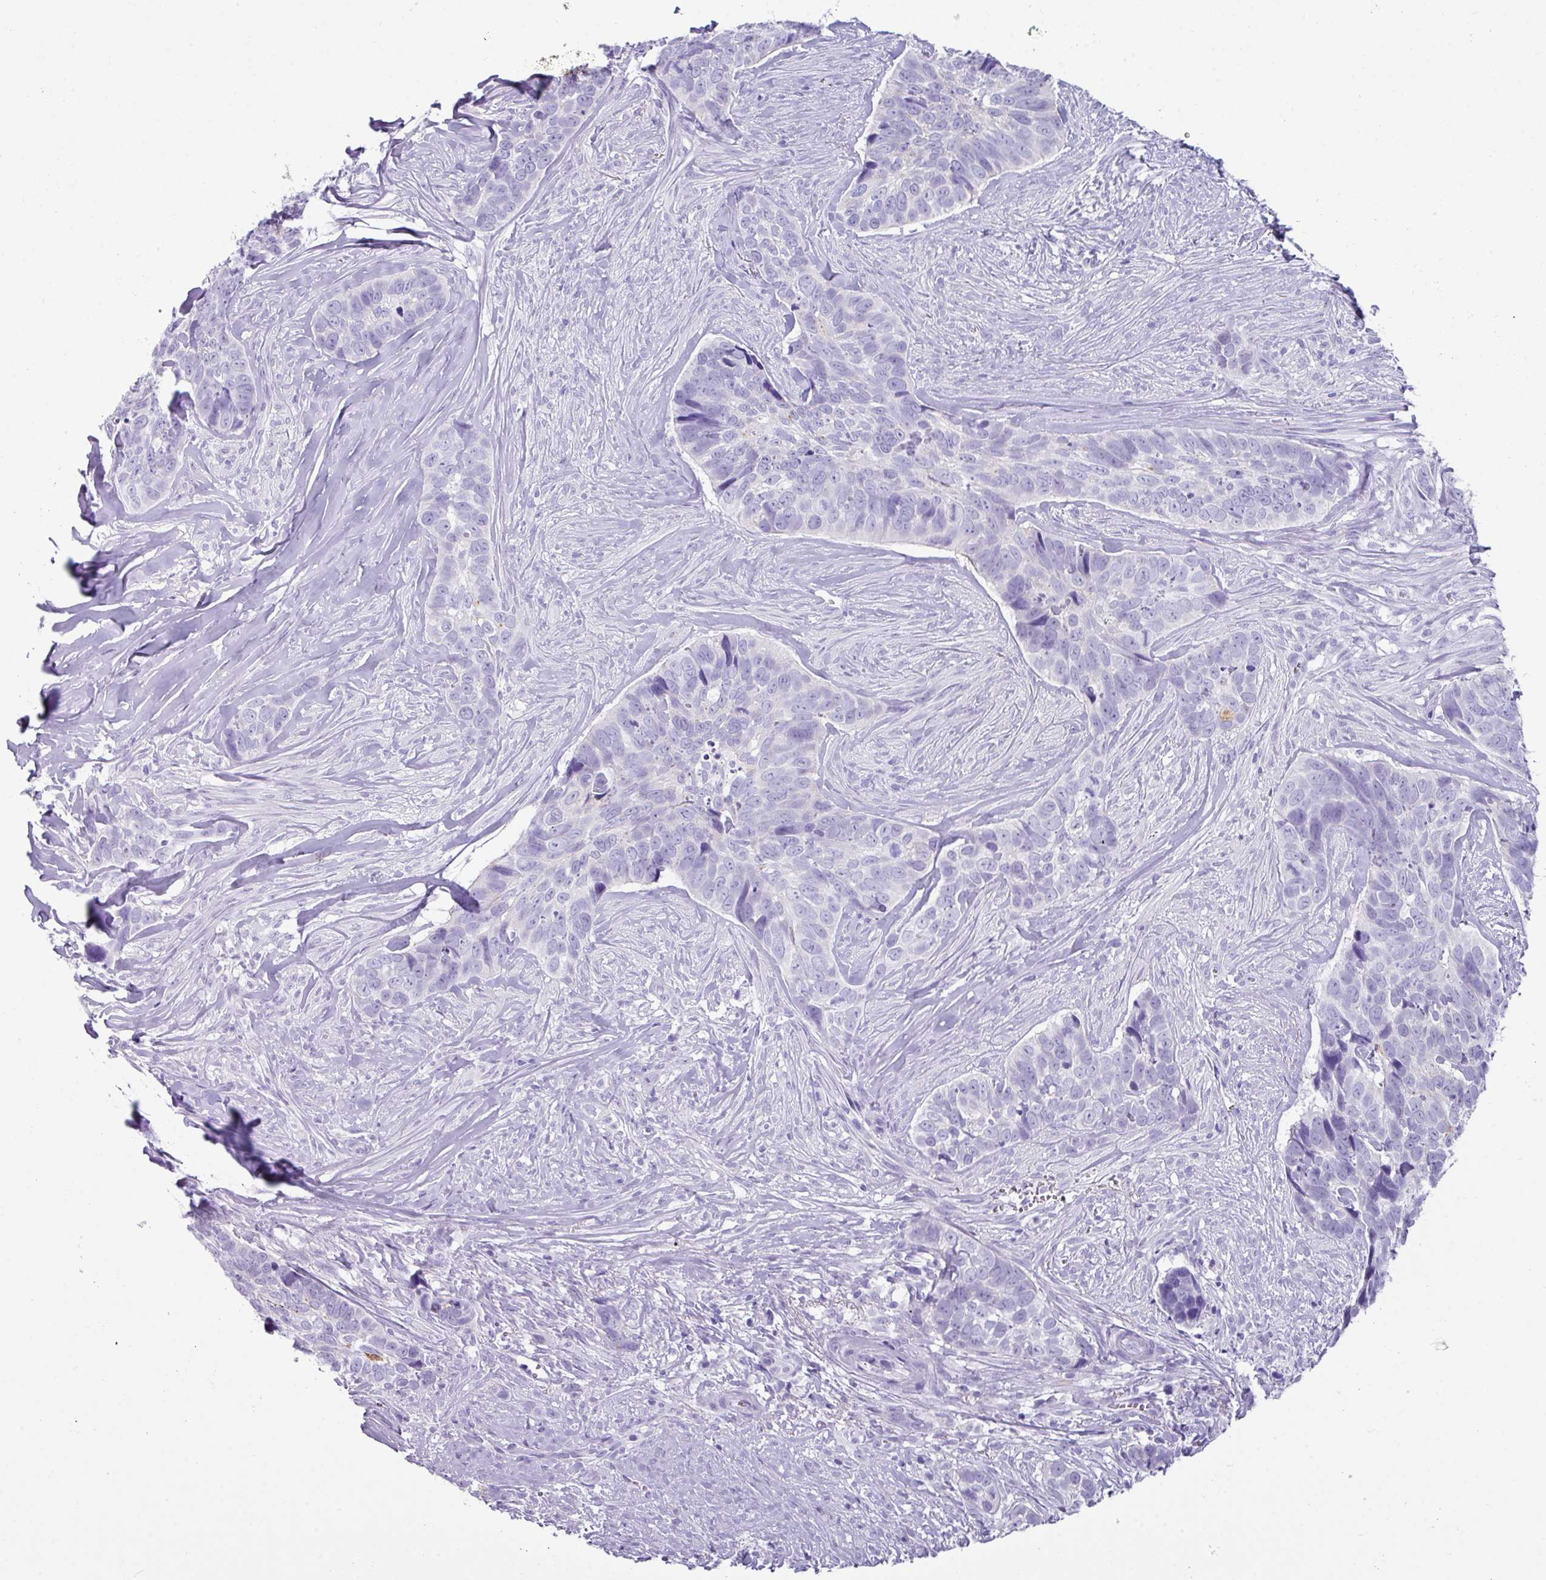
{"staining": {"intensity": "negative", "quantity": "none", "location": "none"}, "tissue": "skin cancer", "cell_type": "Tumor cells", "image_type": "cancer", "snomed": [{"axis": "morphology", "description": "Basal cell carcinoma"}, {"axis": "topography", "description": "Skin"}], "caption": "IHC photomicrograph of neoplastic tissue: skin cancer stained with DAB (3,3'-diaminobenzidine) exhibits no significant protein positivity in tumor cells.", "gene": "NCCRP1", "patient": {"sex": "female", "age": 82}}